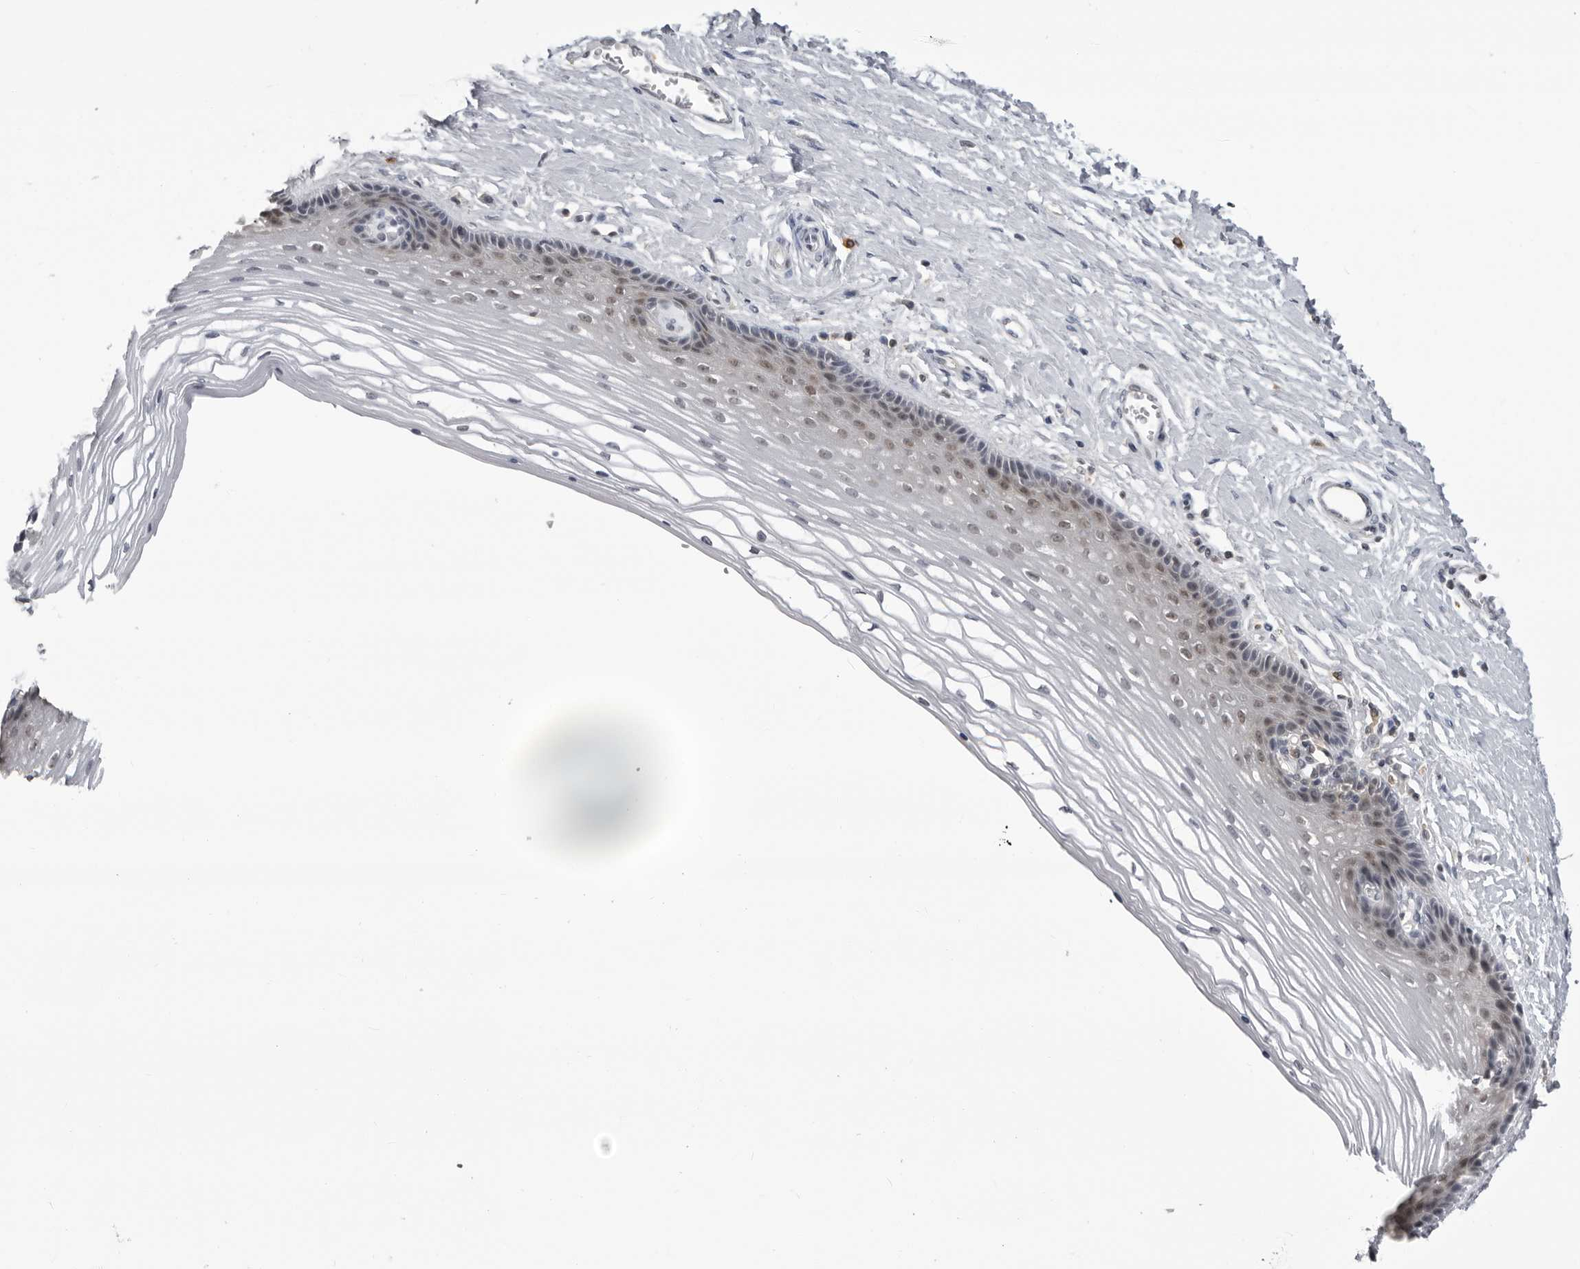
{"staining": {"intensity": "weak", "quantity": "25%-75%", "location": "nuclear"}, "tissue": "vagina", "cell_type": "Squamous epithelial cells", "image_type": "normal", "snomed": [{"axis": "morphology", "description": "Normal tissue, NOS"}, {"axis": "topography", "description": "Vagina"}], "caption": "This is a photomicrograph of immunohistochemistry (IHC) staining of unremarkable vagina, which shows weak expression in the nuclear of squamous epithelial cells.", "gene": "PDCL3", "patient": {"sex": "female", "age": 46}}